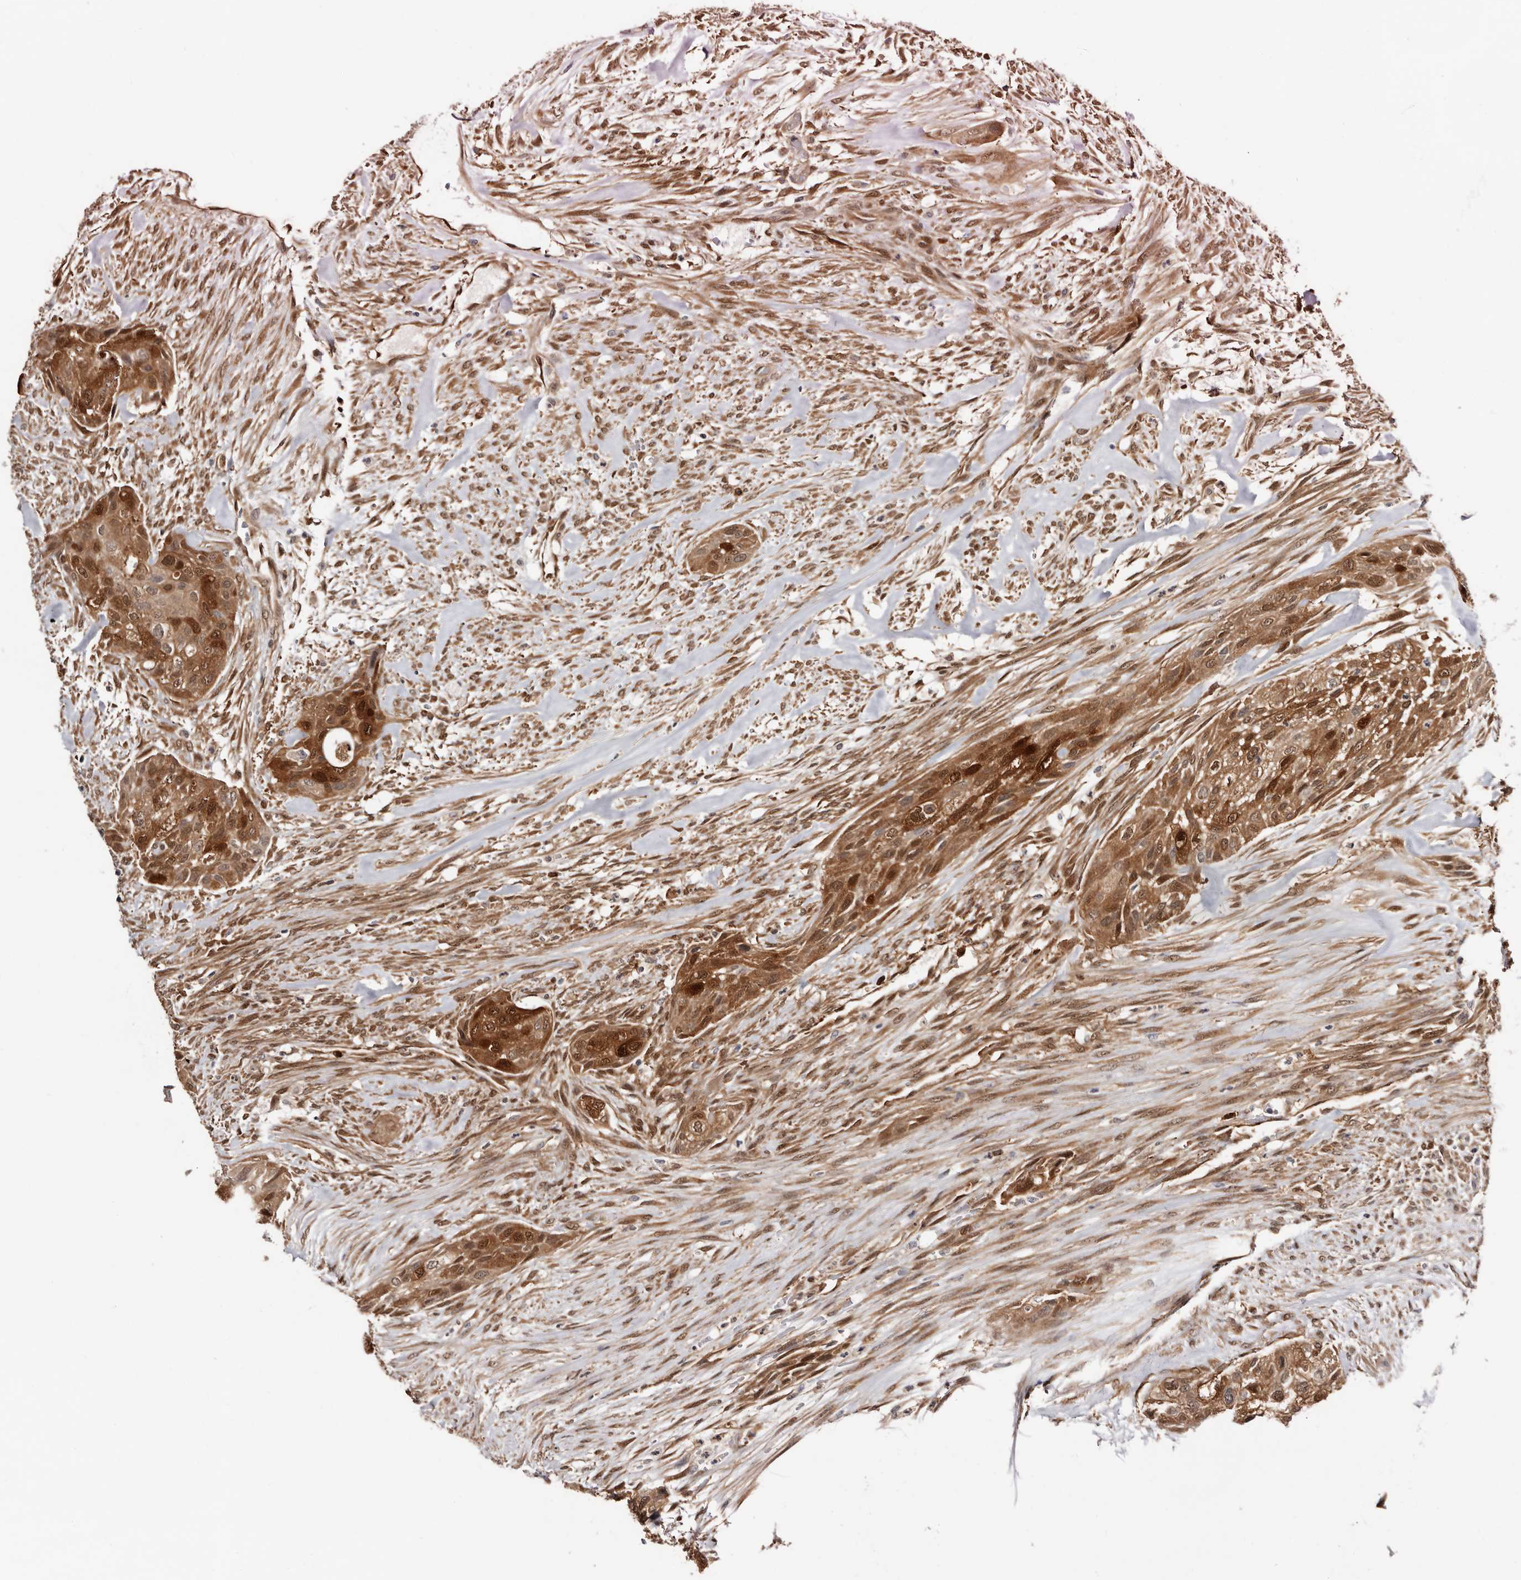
{"staining": {"intensity": "moderate", "quantity": ">75%", "location": "cytoplasmic/membranous,nuclear"}, "tissue": "urothelial cancer", "cell_type": "Tumor cells", "image_type": "cancer", "snomed": [{"axis": "morphology", "description": "Urothelial carcinoma, High grade"}, {"axis": "topography", "description": "Urinary bladder"}], "caption": "Urothelial cancer stained with a protein marker demonstrates moderate staining in tumor cells.", "gene": "TP53I3", "patient": {"sex": "male", "age": 35}}